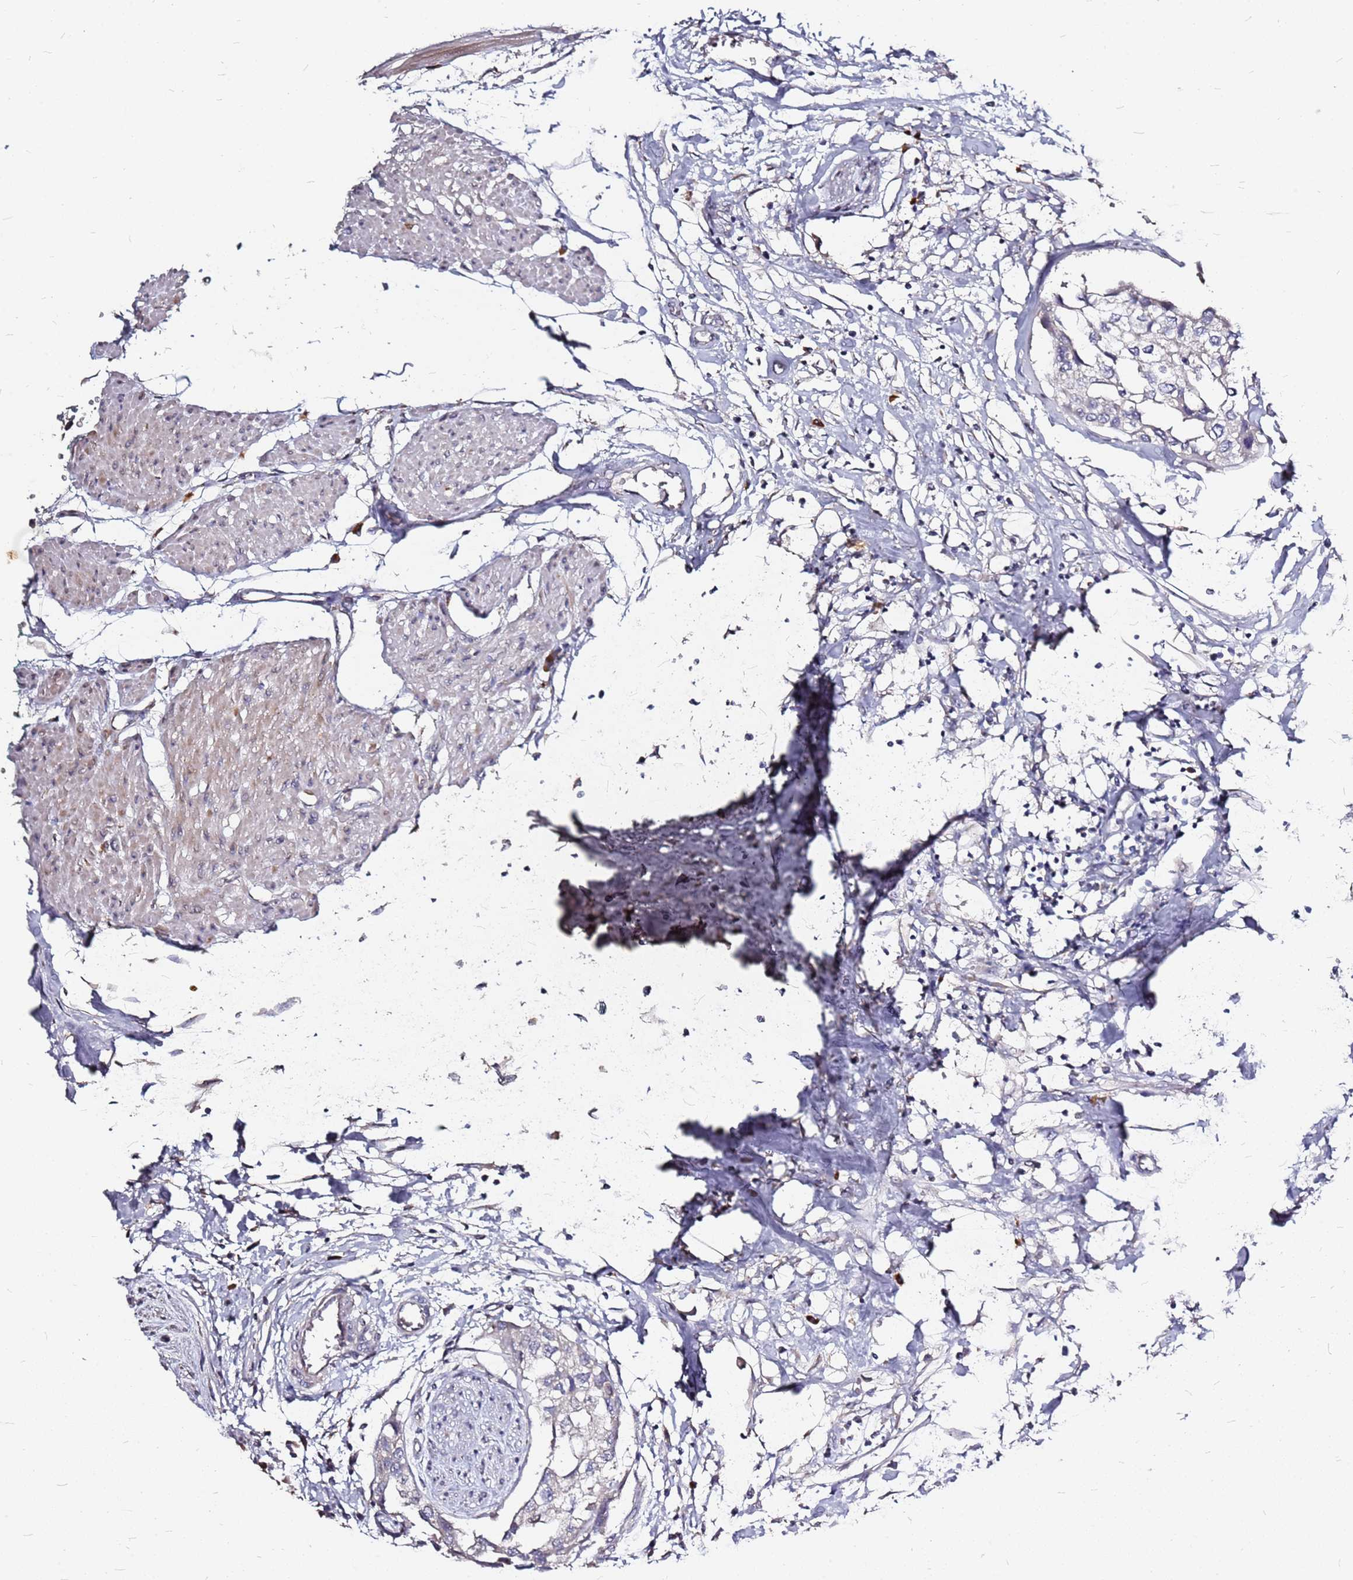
{"staining": {"intensity": "negative", "quantity": "none", "location": "none"}, "tissue": "urothelial cancer", "cell_type": "Tumor cells", "image_type": "cancer", "snomed": [{"axis": "morphology", "description": "Urothelial carcinoma, High grade"}, {"axis": "topography", "description": "Urinary bladder"}], "caption": "Immunohistochemical staining of human urothelial carcinoma (high-grade) reveals no significant expression in tumor cells.", "gene": "DCDC2C", "patient": {"sex": "male", "age": 64}}